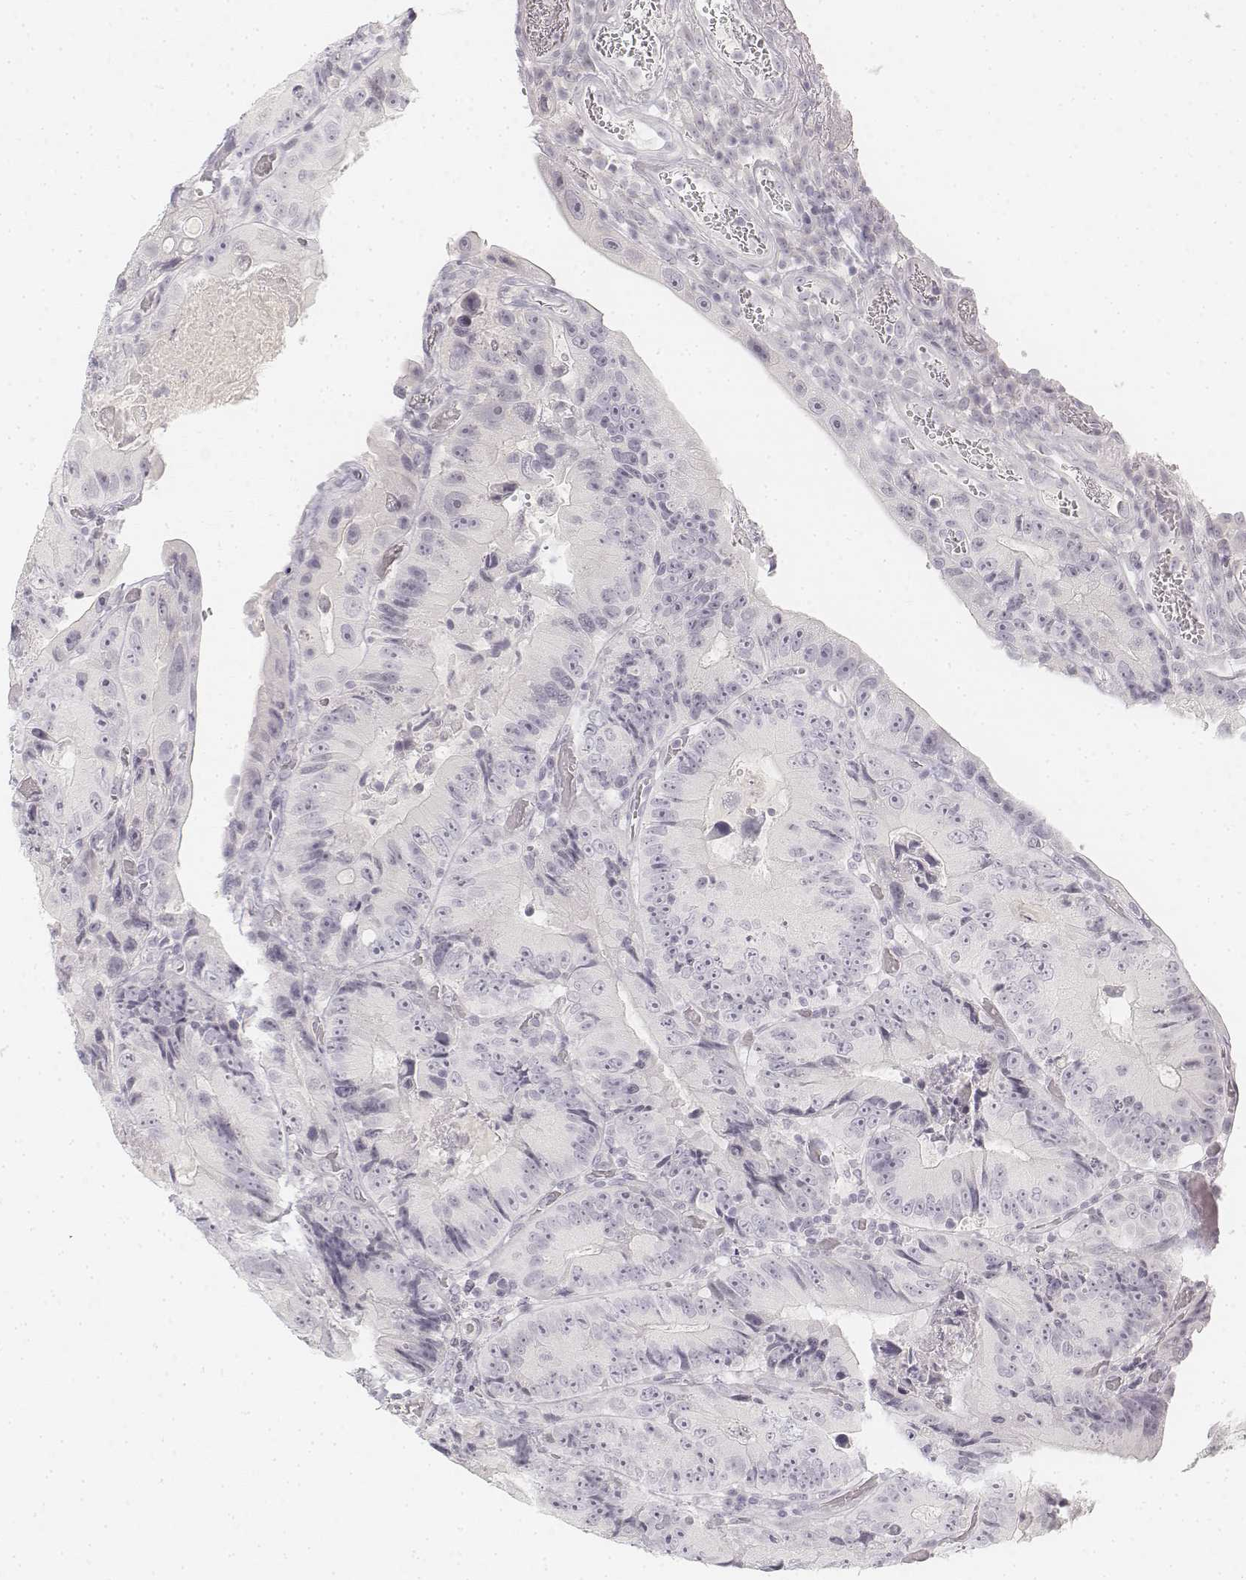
{"staining": {"intensity": "negative", "quantity": "none", "location": "none"}, "tissue": "colorectal cancer", "cell_type": "Tumor cells", "image_type": "cancer", "snomed": [{"axis": "morphology", "description": "Adenocarcinoma, NOS"}, {"axis": "topography", "description": "Colon"}], "caption": "High magnification brightfield microscopy of colorectal adenocarcinoma stained with DAB (3,3'-diaminobenzidine) (brown) and counterstained with hematoxylin (blue): tumor cells show no significant expression.", "gene": "KRT25", "patient": {"sex": "female", "age": 86}}